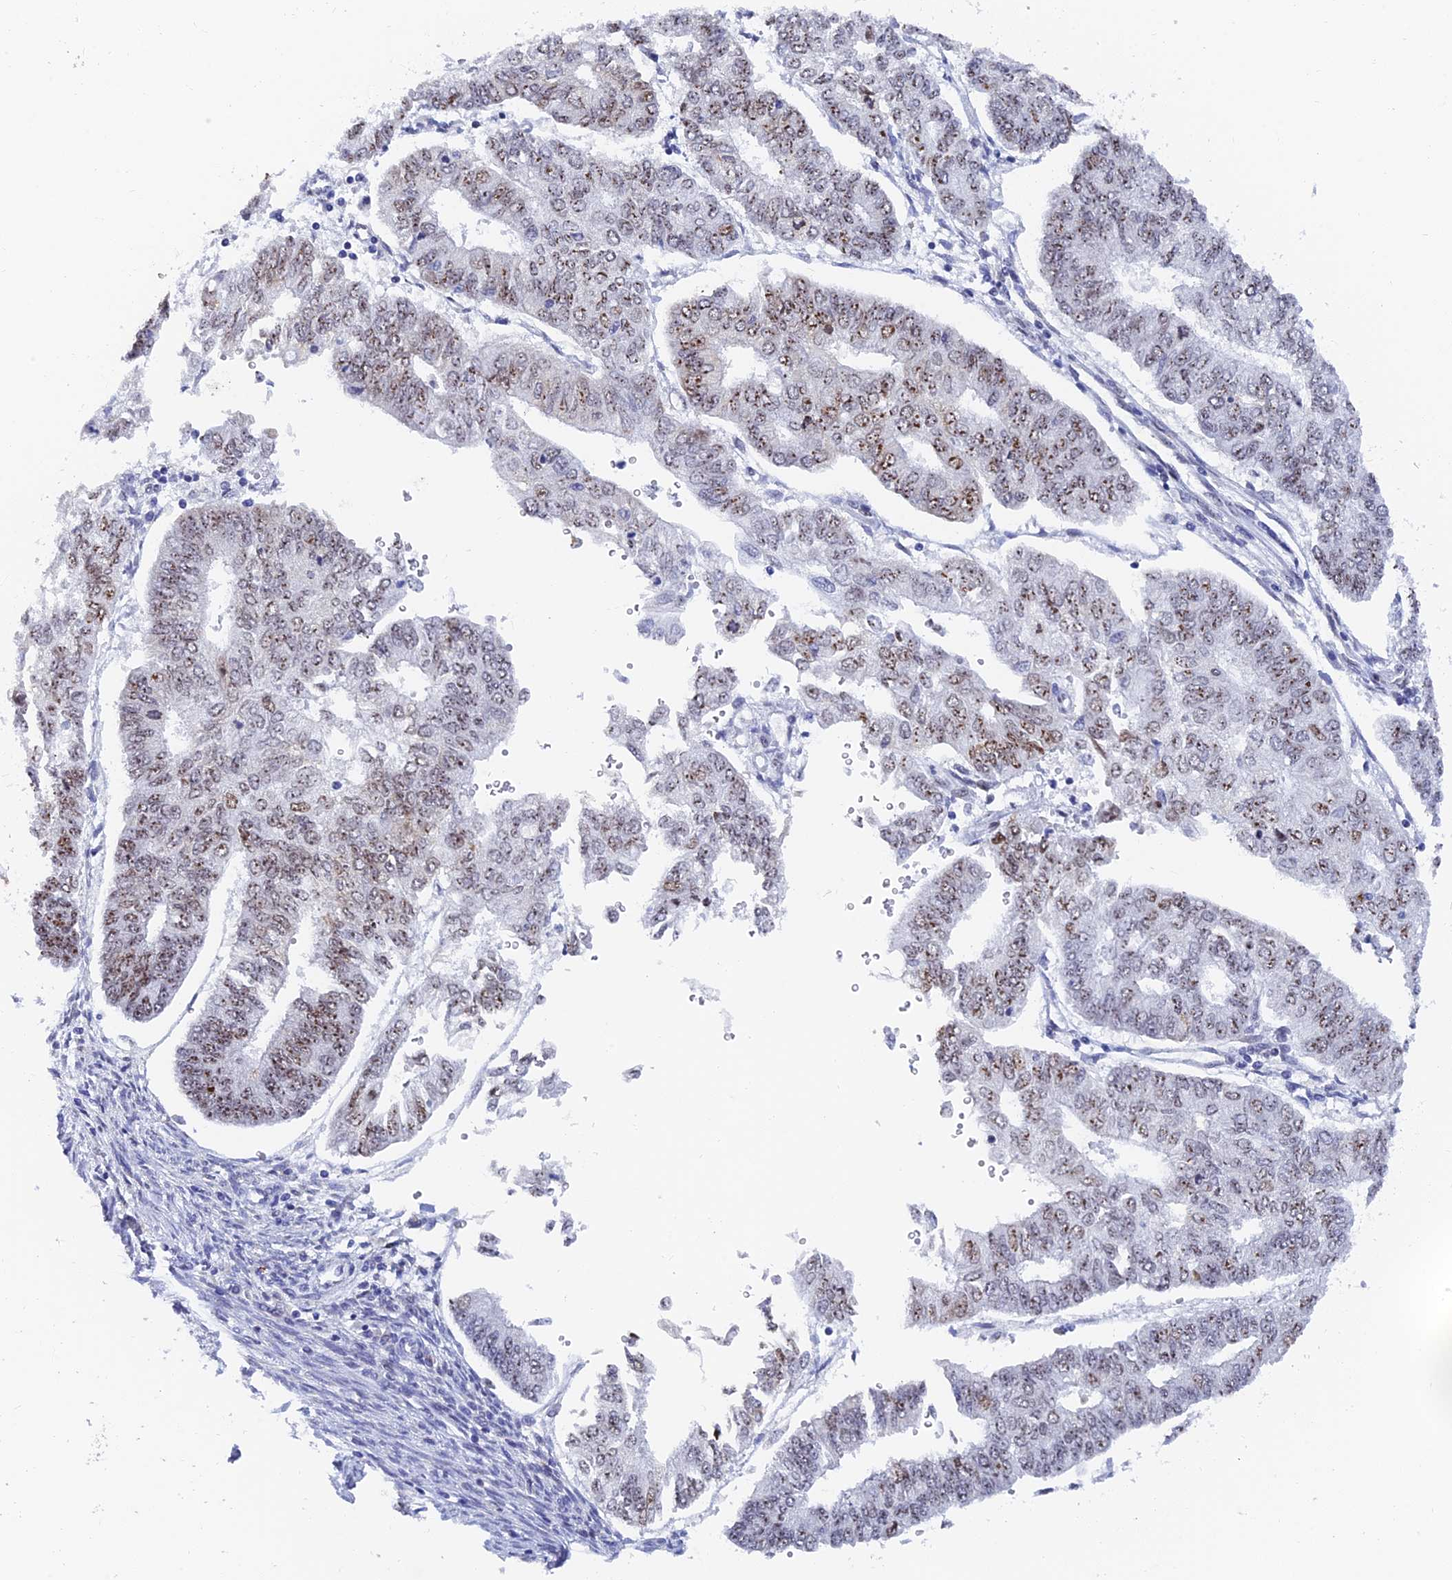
{"staining": {"intensity": "moderate", "quantity": ">75%", "location": "nuclear"}, "tissue": "endometrial cancer", "cell_type": "Tumor cells", "image_type": "cancer", "snomed": [{"axis": "morphology", "description": "Adenocarcinoma, NOS"}, {"axis": "topography", "description": "Endometrium"}], "caption": "Immunohistochemistry (DAB (3,3'-diaminobenzidine)) staining of human endometrial cancer (adenocarcinoma) displays moderate nuclear protein staining in about >75% of tumor cells.", "gene": "RSL1D1", "patient": {"sex": "female", "age": 68}}